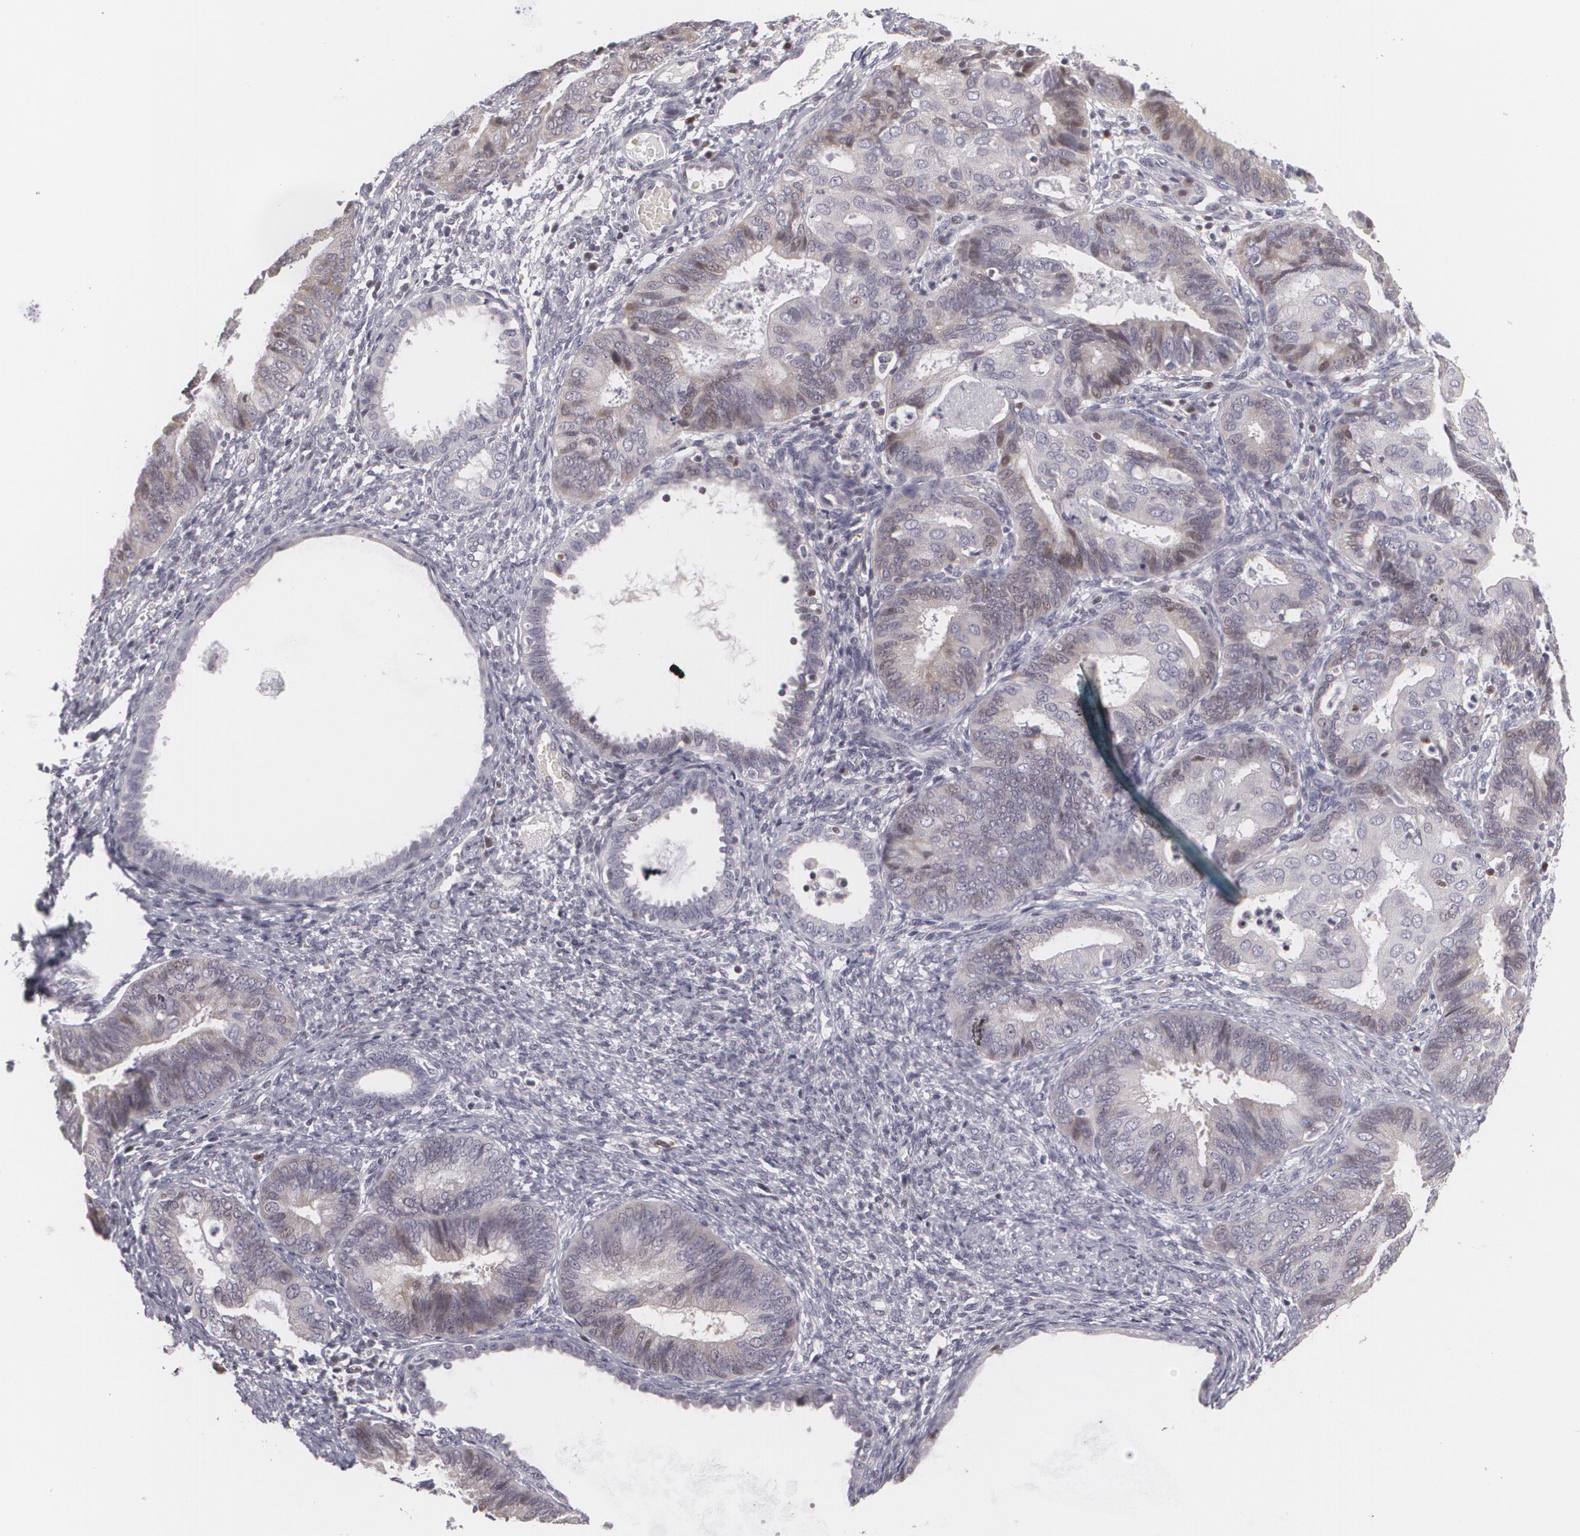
{"staining": {"intensity": "weak", "quantity": "<25%", "location": "nuclear"}, "tissue": "endometrial cancer", "cell_type": "Tumor cells", "image_type": "cancer", "snomed": [{"axis": "morphology", "description": "Adenocarcinoma, NOS"}, {"axis": "topography", "description": "Endometrium"}], "caption": "Immunohistochemical staining of endometrial cancer displays no significant positivity in tumor cells.", "gene": "ZBTB16", "patient": {"sex": "female", "age": 63}}